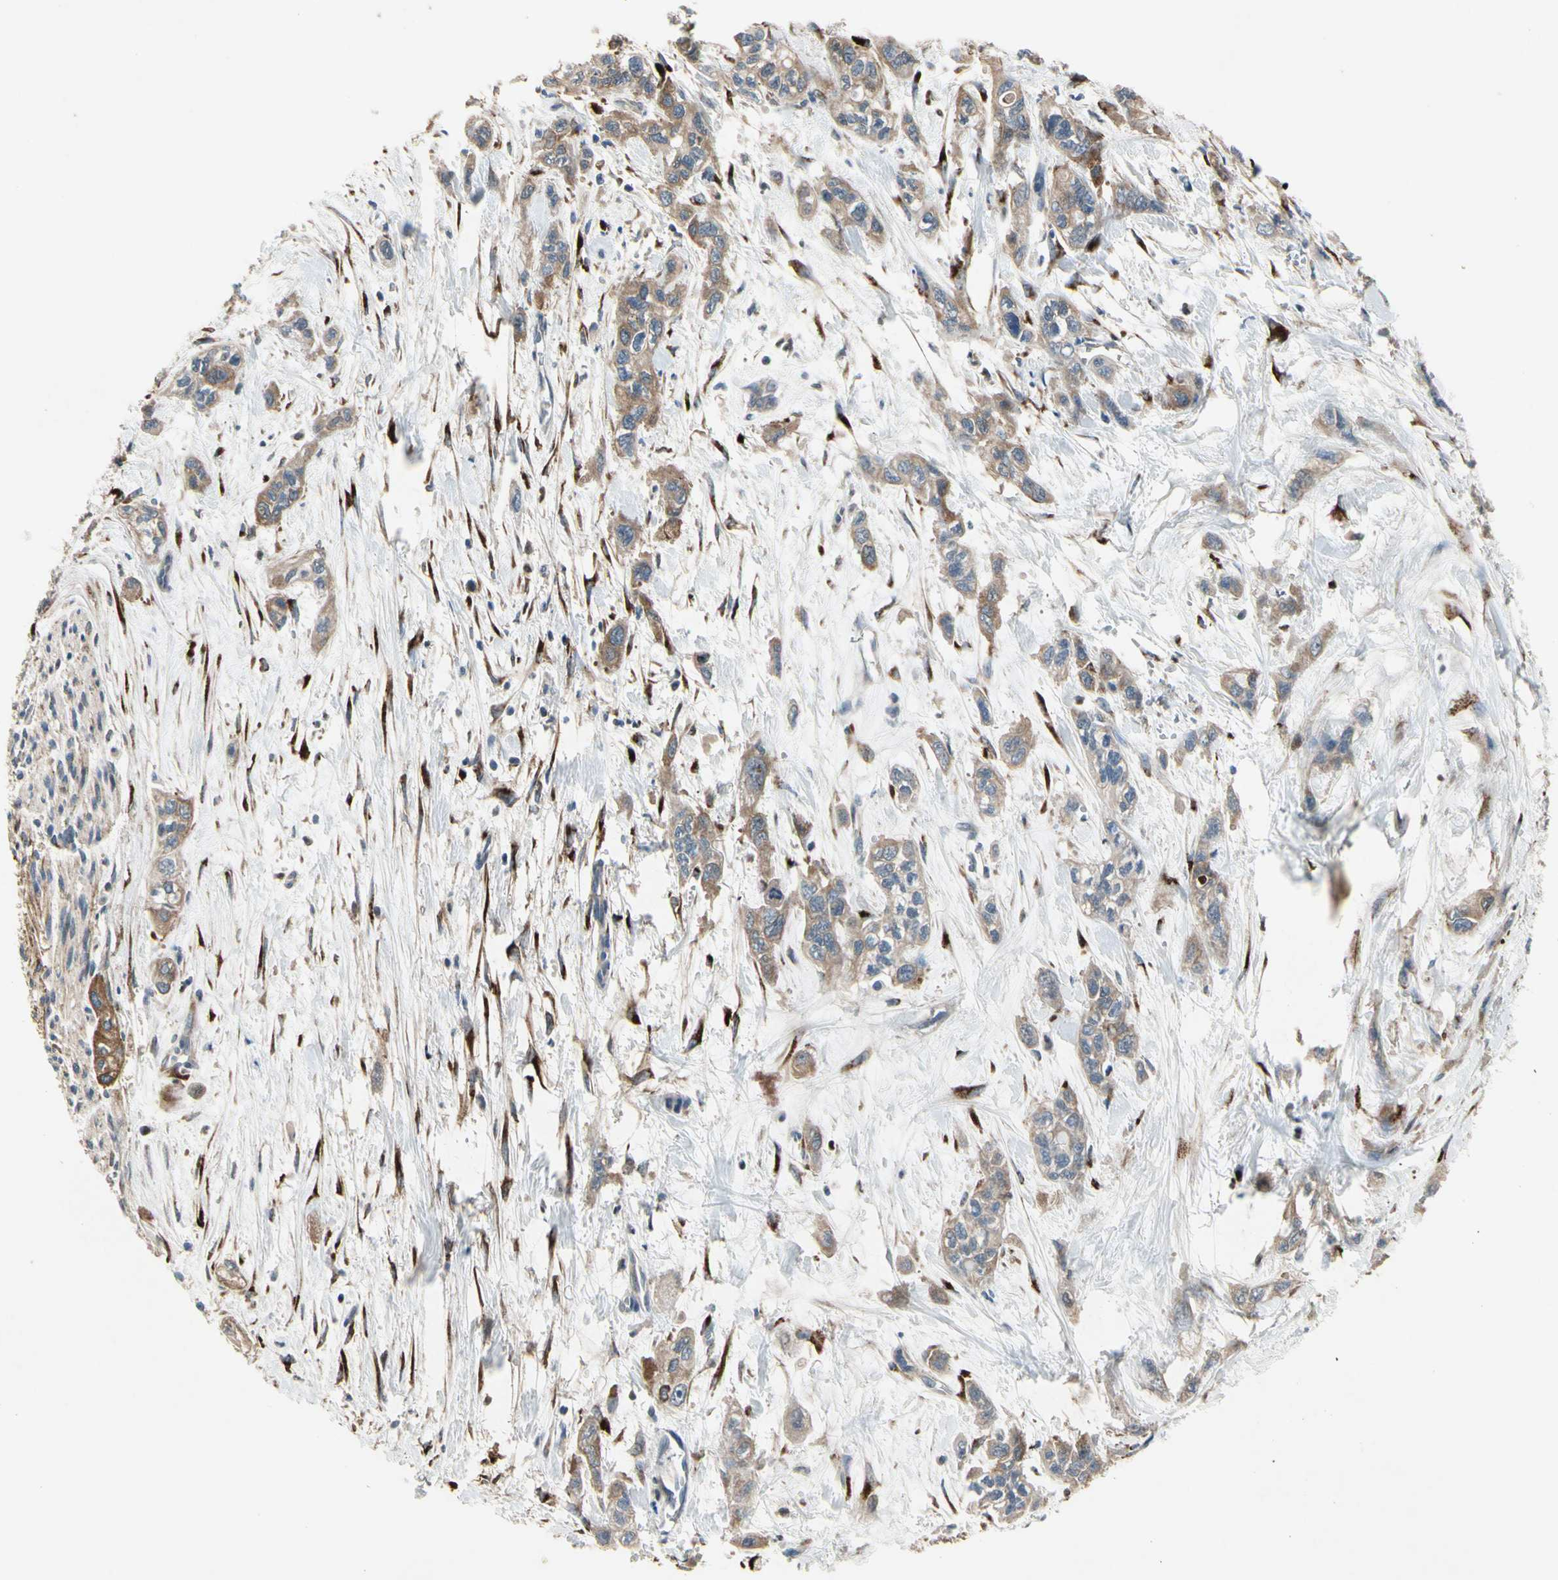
{"staining": {"intensity": "moderate", "quantity": "25%-75%", "location": "cytoplasmic/membranous"}, "tissue": "pancreatic cancer", "cell_type": "Tumor cells", "image_type": "cancer", "snomed": [{"axis": "morphology", "description": "Adenocarcinoma, NOS"}, {"axis": "topography", "description": "Pancreas"}], "caption": "IHC image of human pancreatic cancer (adenocarcinoma) stained for a protein (brown), which reveals medium levels of moderate cytoplasmic/membranous expression in approximately 25%-75% of tumor cells.", "gene": "CGREF1", "patient": {"sex": "male", "age": 74}}